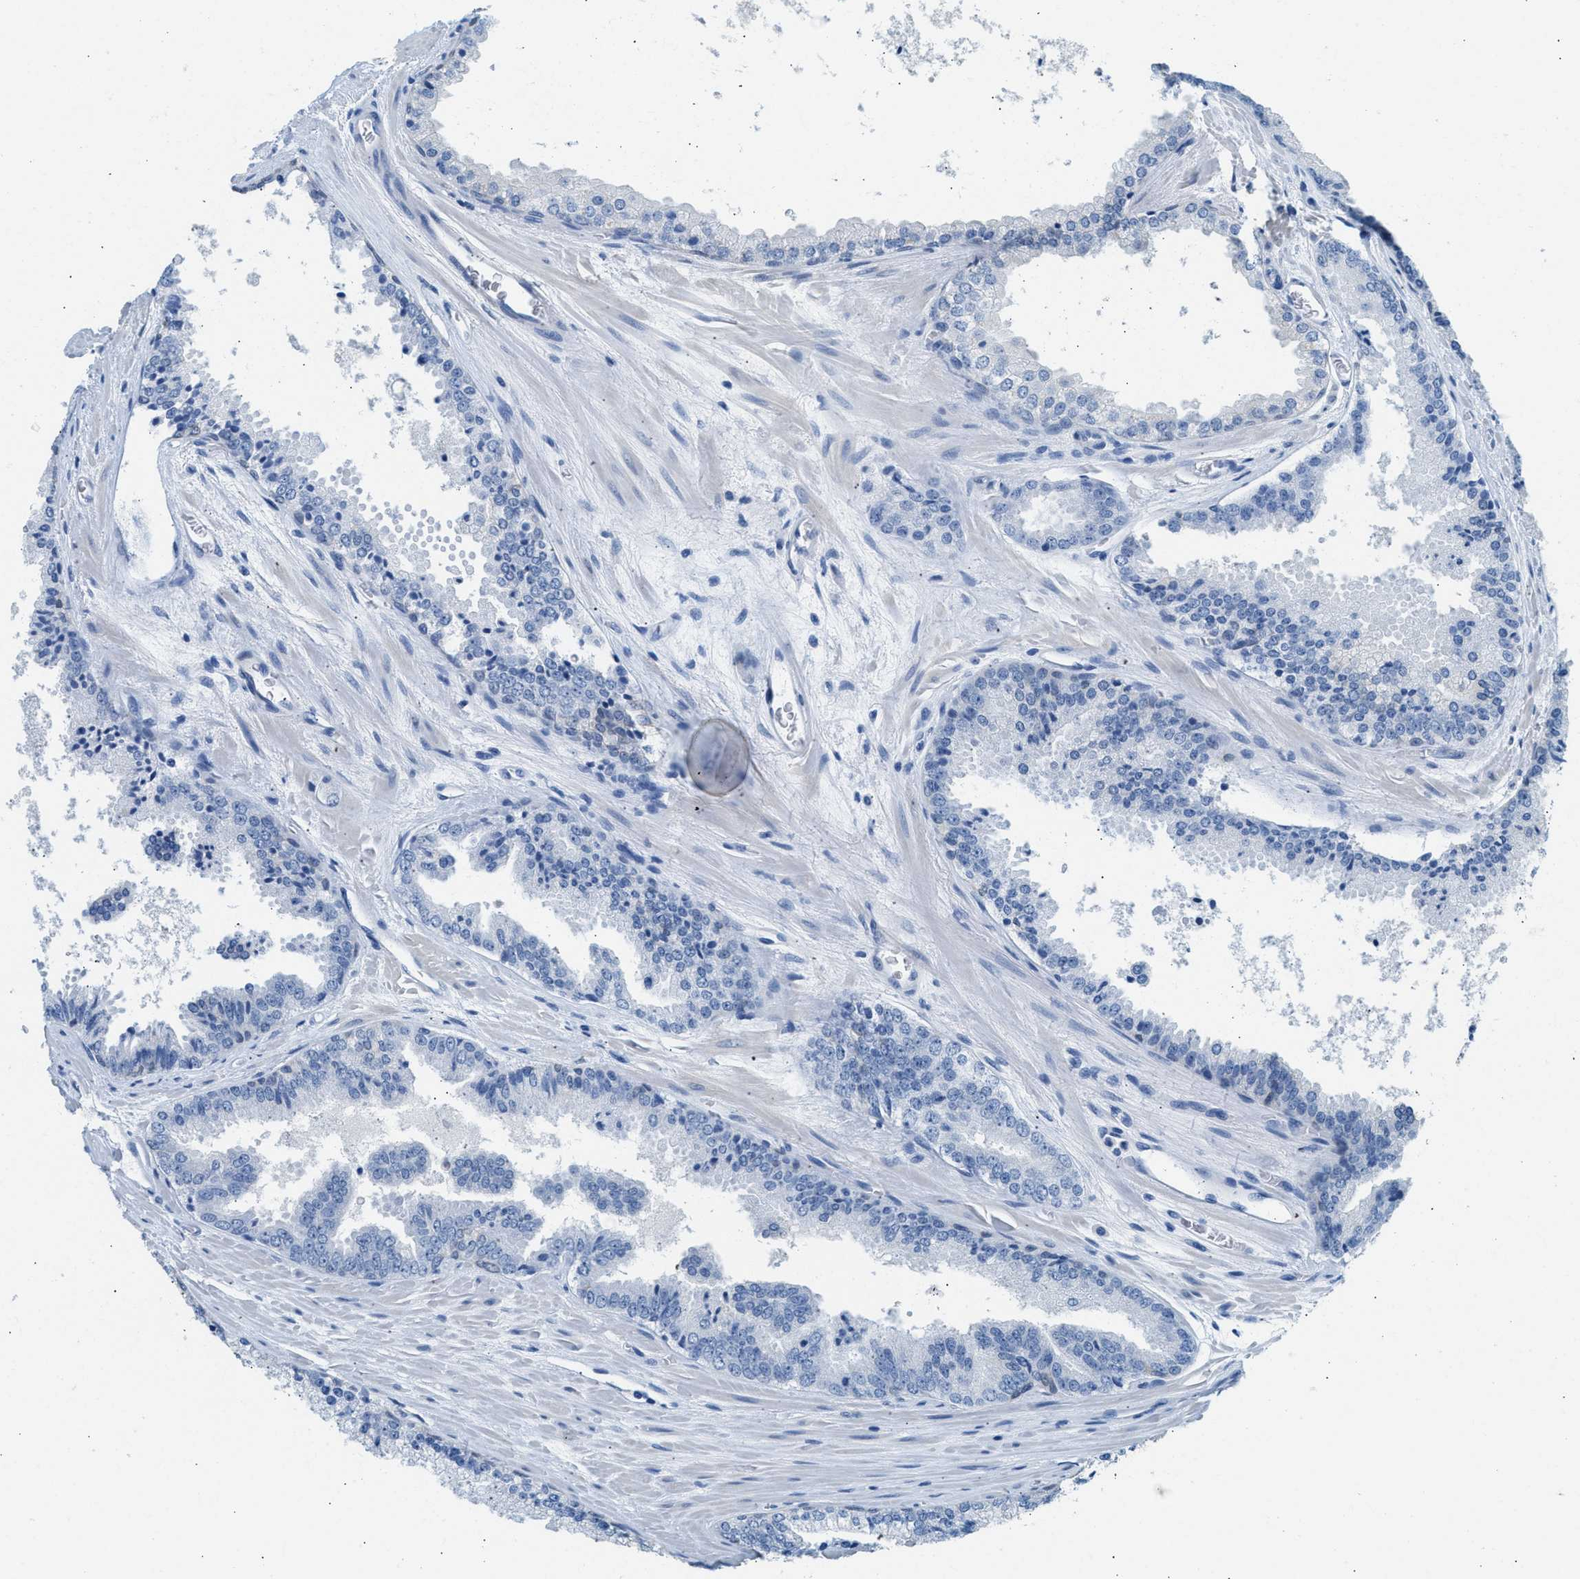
{"staining": {"intensity": "negative", "quantity": "none", "location": "none"}, "tissue": "prostate cancer", "cell_type": "Tumor cells", "image_type": "cancer", "snomed": [{"axis": "morphology", "description": "Adenocarcinoma, High grade"}, {"axis": "topography", "description": "Prostate"}], "caption": "An immunohistochemistry (IHC) image of adenocarcinoma (high-grade) (prostate) is shown. There is no staining in tumor cells of adenocarcinoma (high-grade) (prostate).", "gene": "SPAM1", "patient": {"sex": "male", "age": 65}}